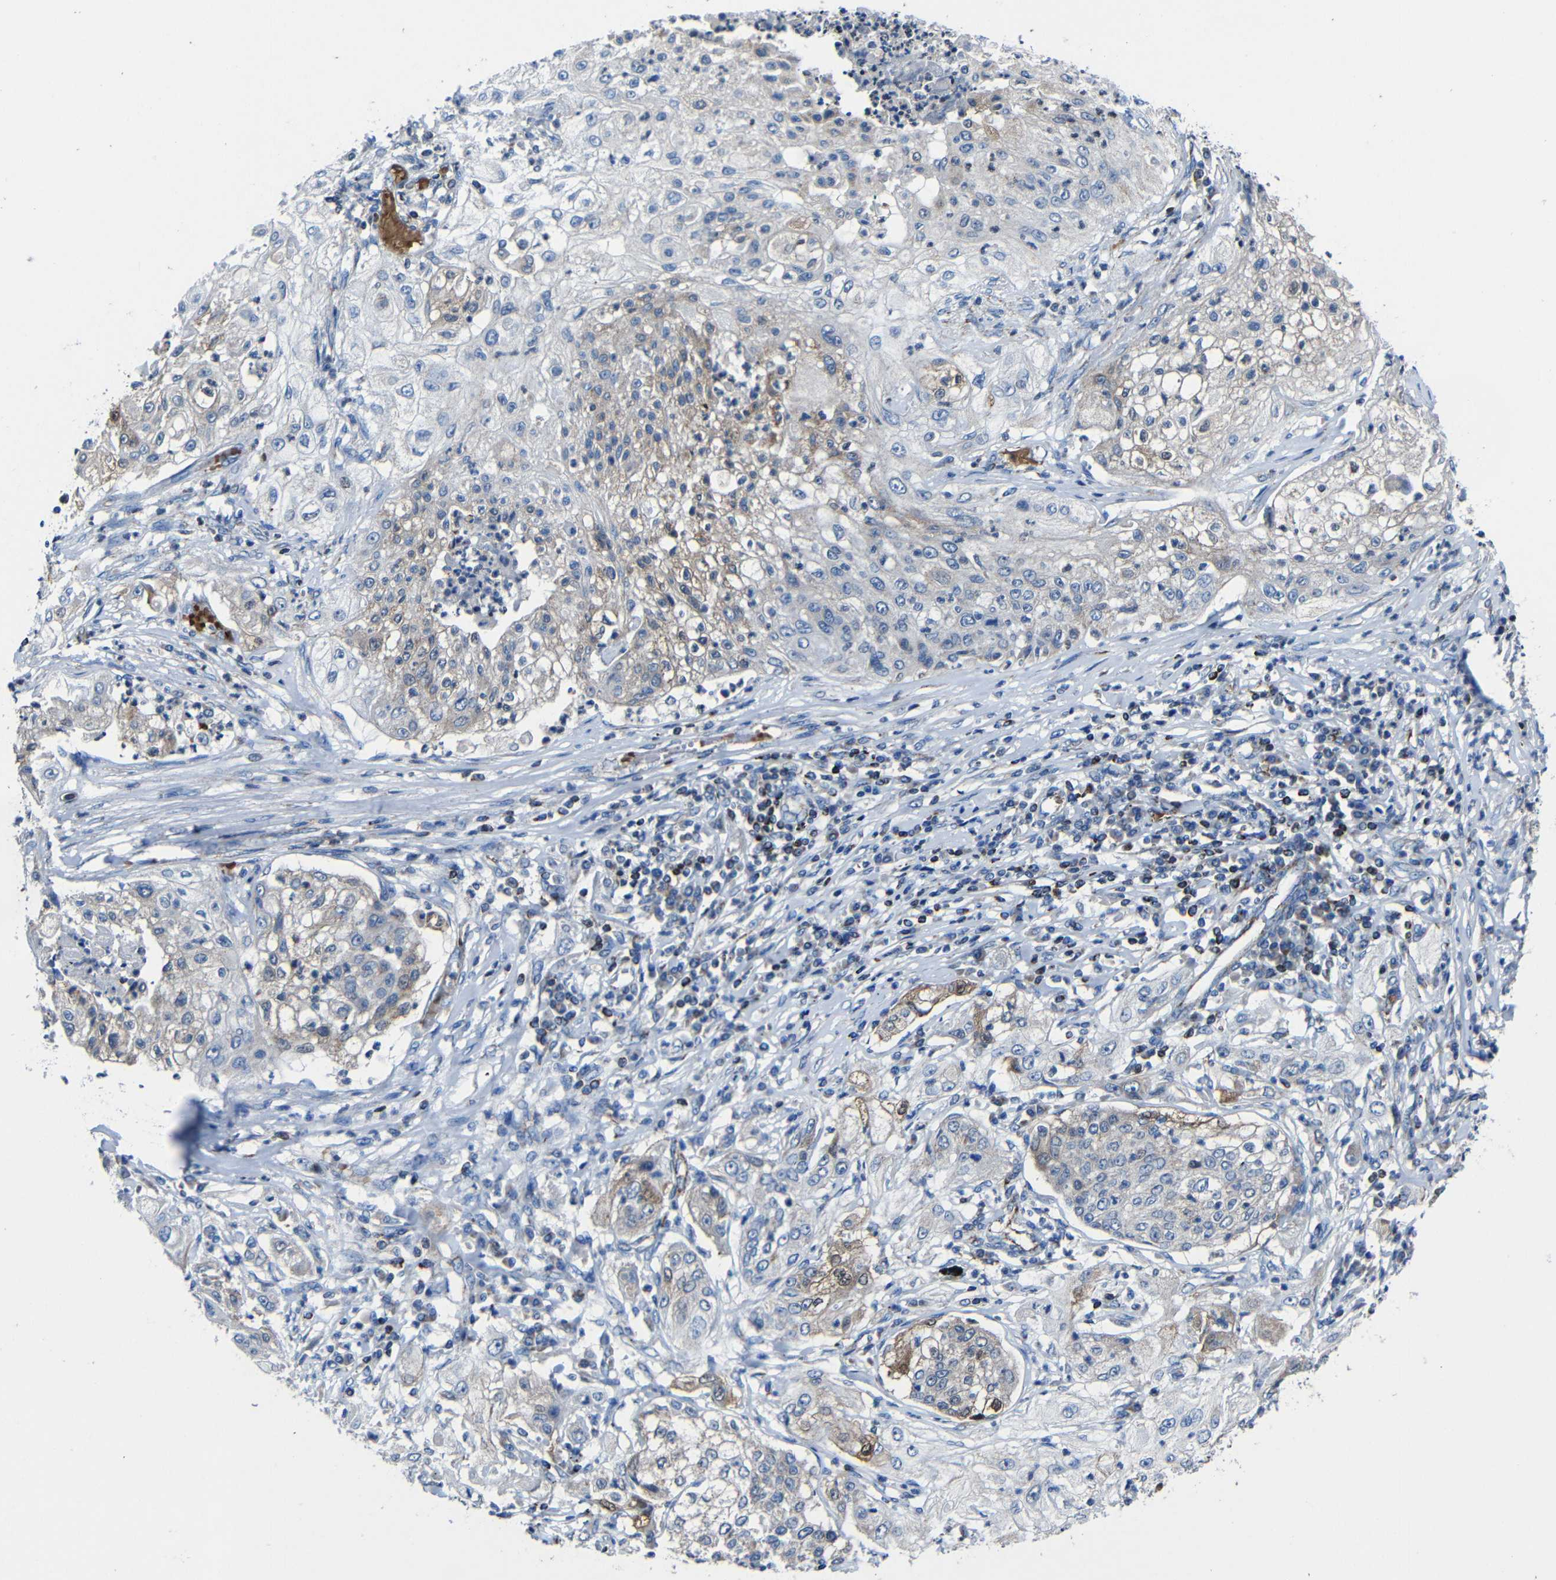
{"staining": {"intensity": "weak", "quantity": "<25%", "location": "cytoplasmic/membranous"}, "tissue": "lung cancer", "cell_type": "Tumor cells", "image_type": "cancer", "snomed": [{"axis": "morphology", "description": "Inflammation, NOS"}, {"axis": "morphology", "description": "Squamous cell carcinoma, NOS"}, {"axis": "topography", "description": "Lymph node"}, {"axis": "topography", "description": "Soft tissue"}, {"axis": "topography", "description": "Lung"}], "caption": "This is an immunohistochemistry histopathology image of human lung squamous cell carcinoma. There is no expression in tumor cells.", "gene": "CA5B", "patient": {"sex": "male", "age": 66}}